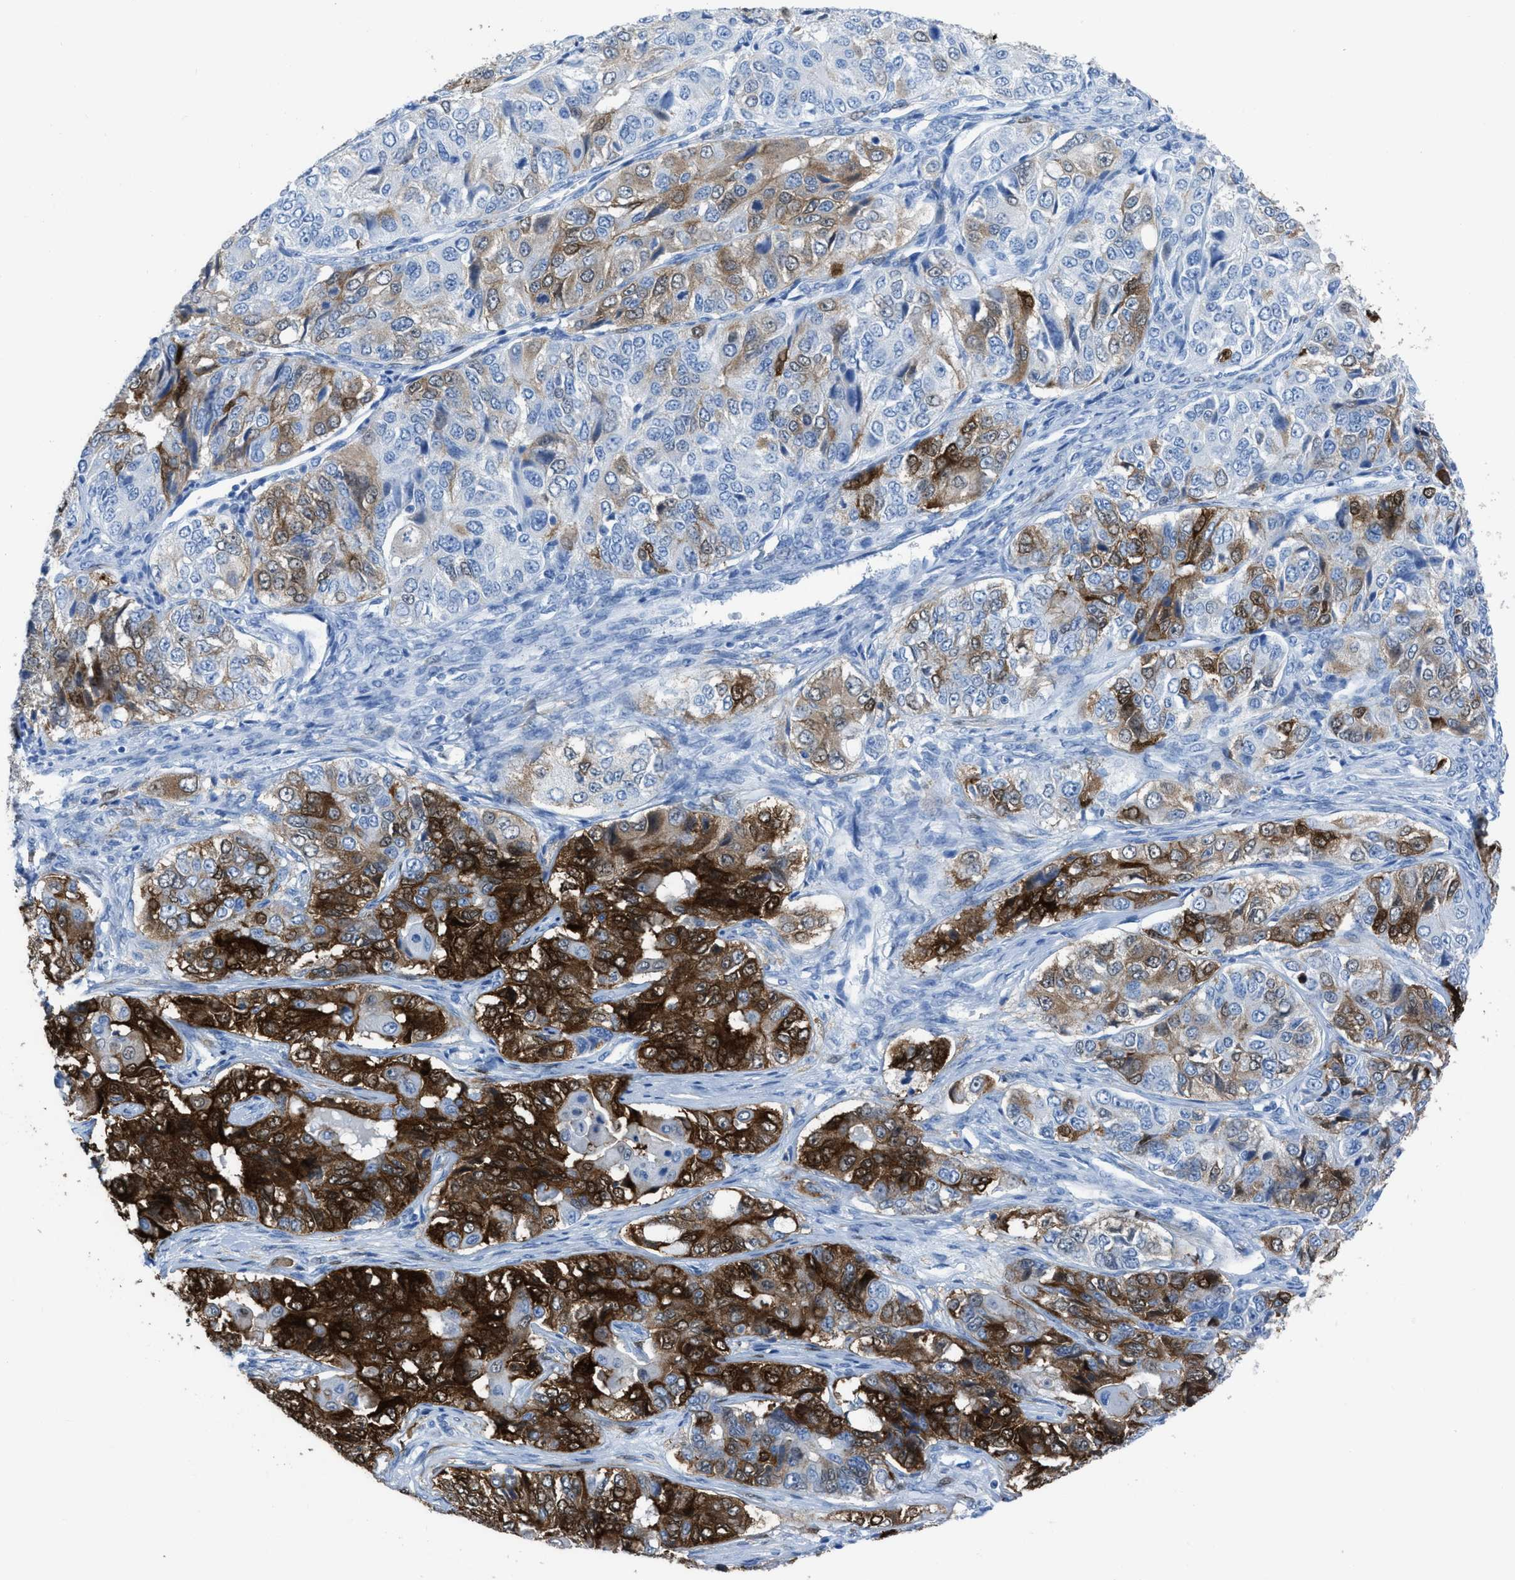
{"staining": {"intensity": "strong", "quantity": "25%-75%", "location": "cytoplasmic/membranous,nuclear"}, "tissue": "ovarian cancer", "cell_type": "Tumor cells", "image_type": "cancer", "snomed": [{"axis": "morphology", "description": "Carcinoma, endometroid"}, {"axis": "topography", "description": "Ovary"}], "caption": "This is an image of IHC staining of ovarian cancer (endometroid carcinoma), which shows strong staining in the cytoplasmic/membranous and nuclear of tumor cells.", "gene": "CDKN2A", "patient": {"sex": "female", "age": 51}}